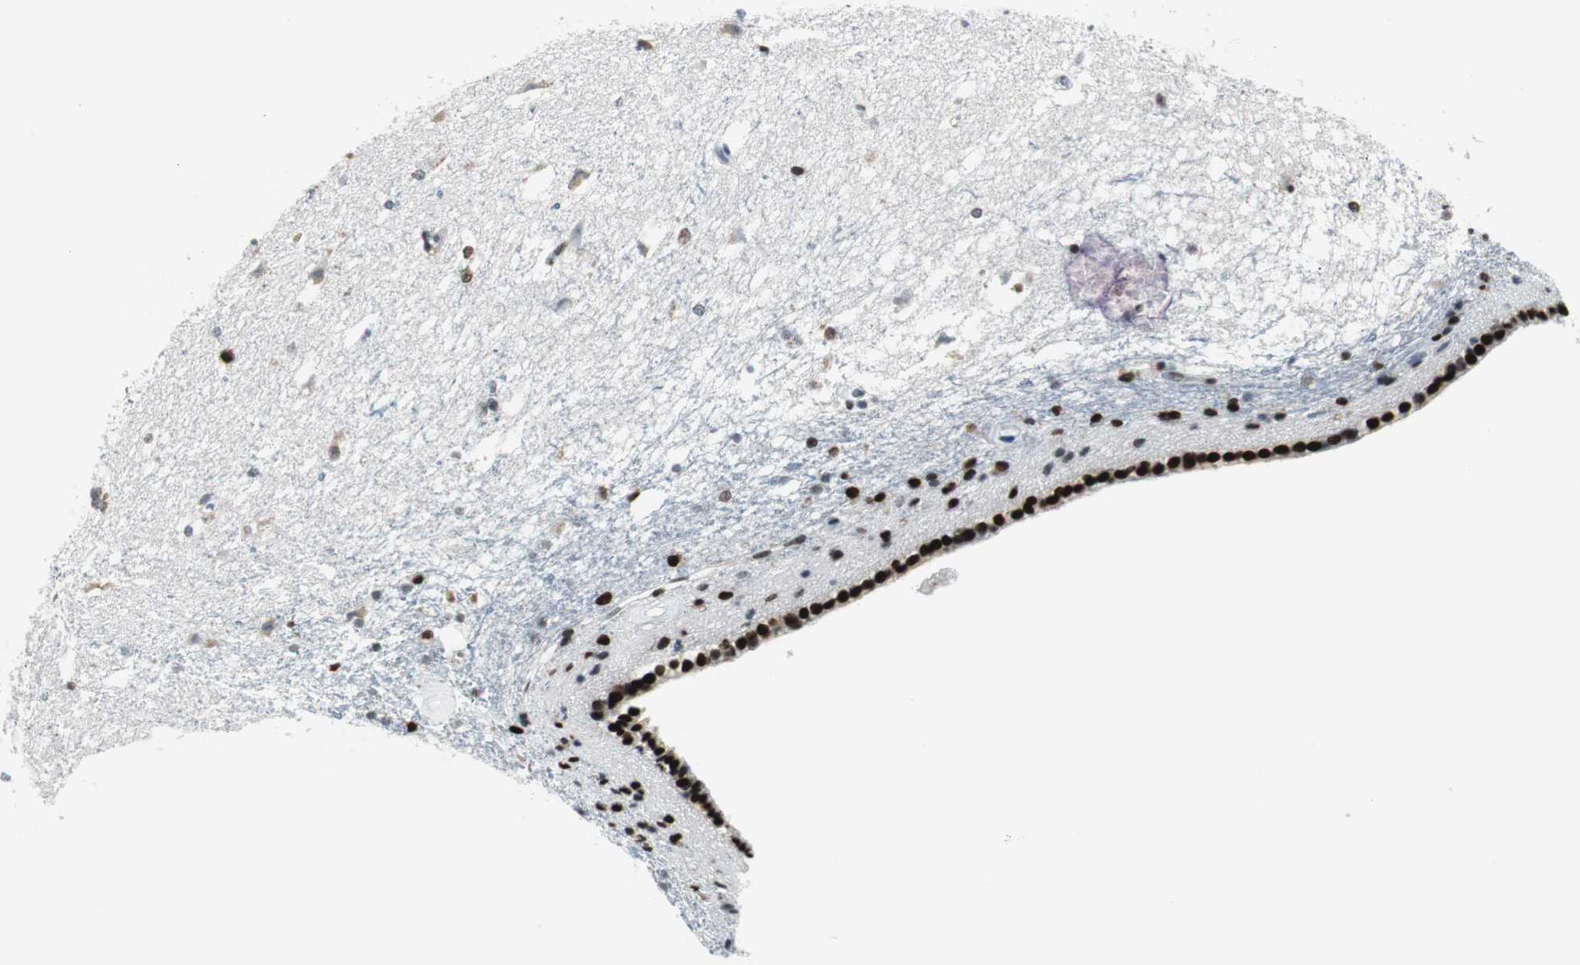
{"staining": {"intensity": "moderate", "quantity": "25%-75%", "location": "nuclear"}, "tissue": "caudate", "cell_type": "Glial cells", "image_type": "normal", "snomed": [{"axis": "morphology", "description": "Normal tissue, NOS"}, {"axis": "topography", "description": "Lateral ventricle wall"}], "caption": "Glial cells exhibit medium levels of moderate nuclear expression in approximately 25%-75% of cells in benign caudate.", "gene": "MTA1", "patient": {"sex": "female", "age": 19}}